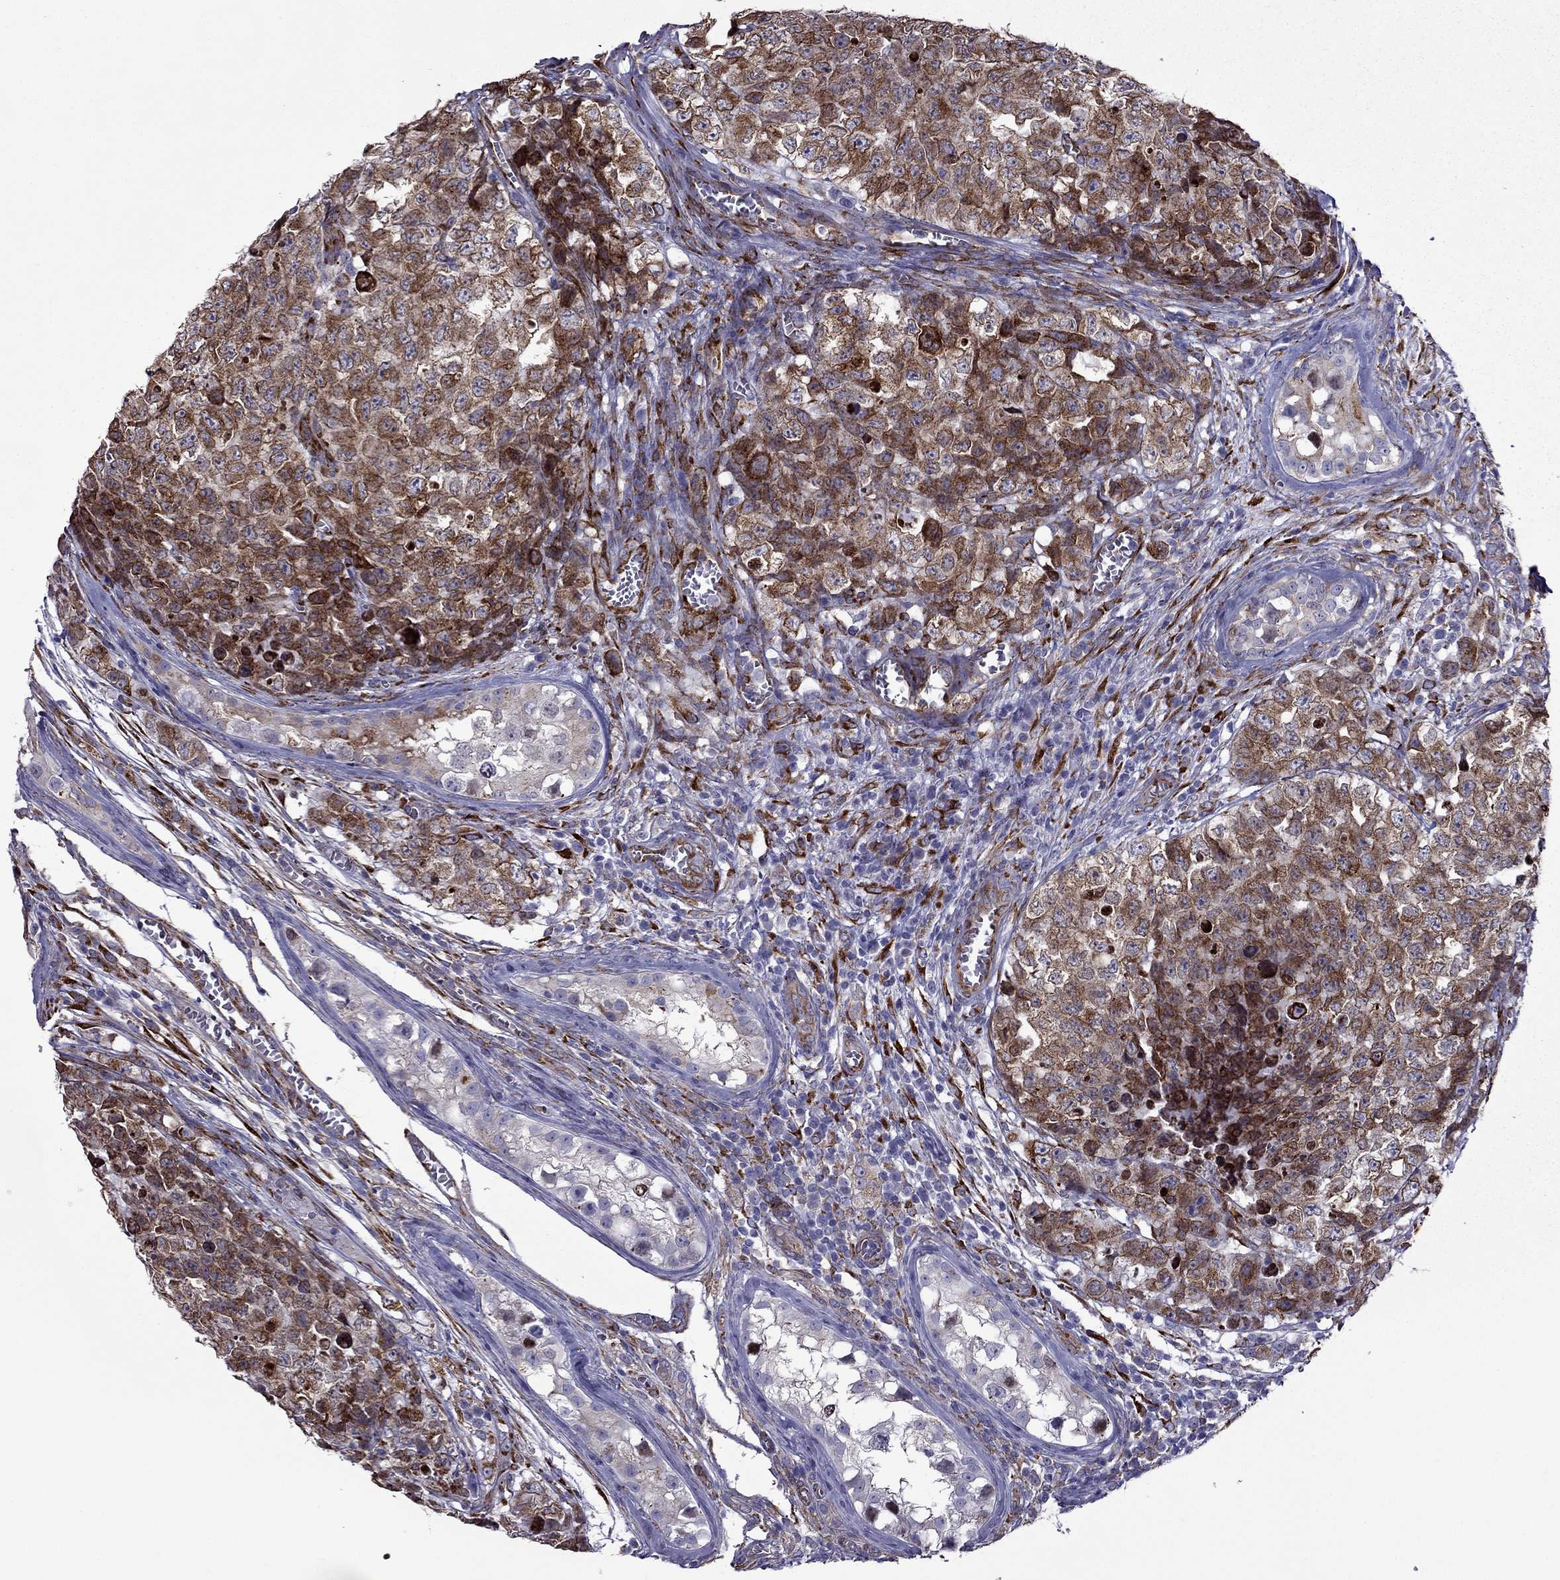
{"staining": {"intensity": "strong", "quantity": ">75%", "location": "cytoplasmic/membranous"}, "tissue": "testis cancer", "cell_type": "Tumor cells", "image_type": "cancer", "snomed": [{"axis": "morphology", "description": "Carcinoma, Embryonal, NOS"}, {"axis": "topography", "description": "Testis"}], "caption": "Tumor cells display high levels of strong cytoplasmic/membranous expression in approximately >75% of cells in testis embryonal carcinoma.", "gene": "IKBIP", "patient": {"sex": "male", "age": 23}}